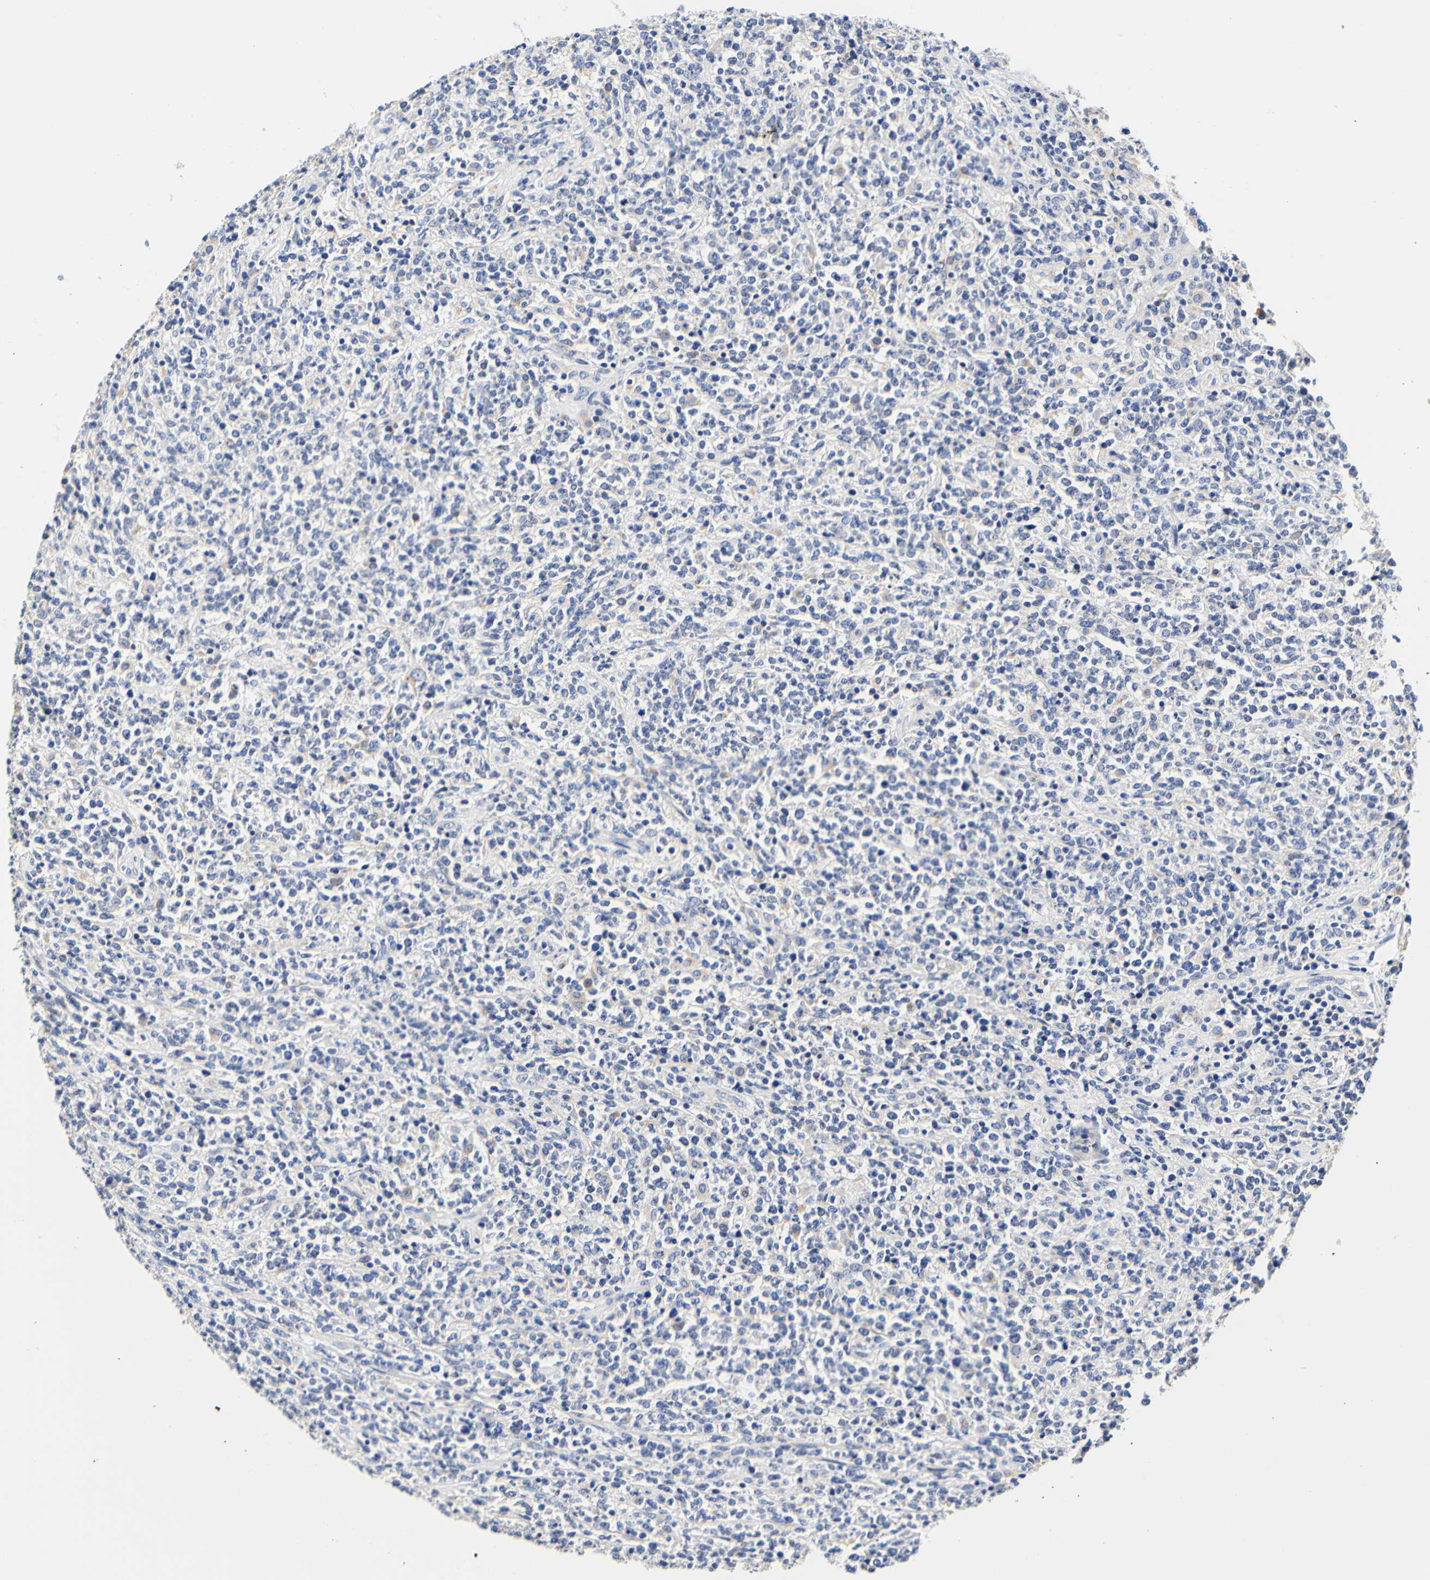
{"staining": {"intensity": "negative", "quantity": "none", "location": "none"}, "tissue": "lymphoma", "cell_type": "Tumor cells", "image_type": "cancer", "snomed": [{"axis": "morphology", "description": "Malignant lymphoma, non-Hodgkin's type, High grade"}, {"axis": "topography", "description": "Soft tissue"}], "caption": "High magnification brightfield microscopy of lymphoma stained with DAB (brown) and counterstained with hematoxylin (blue): tumor cells show no significant positivity.", "gene": "CAMK4", "patient": {"sex": "male", "age": 18}}